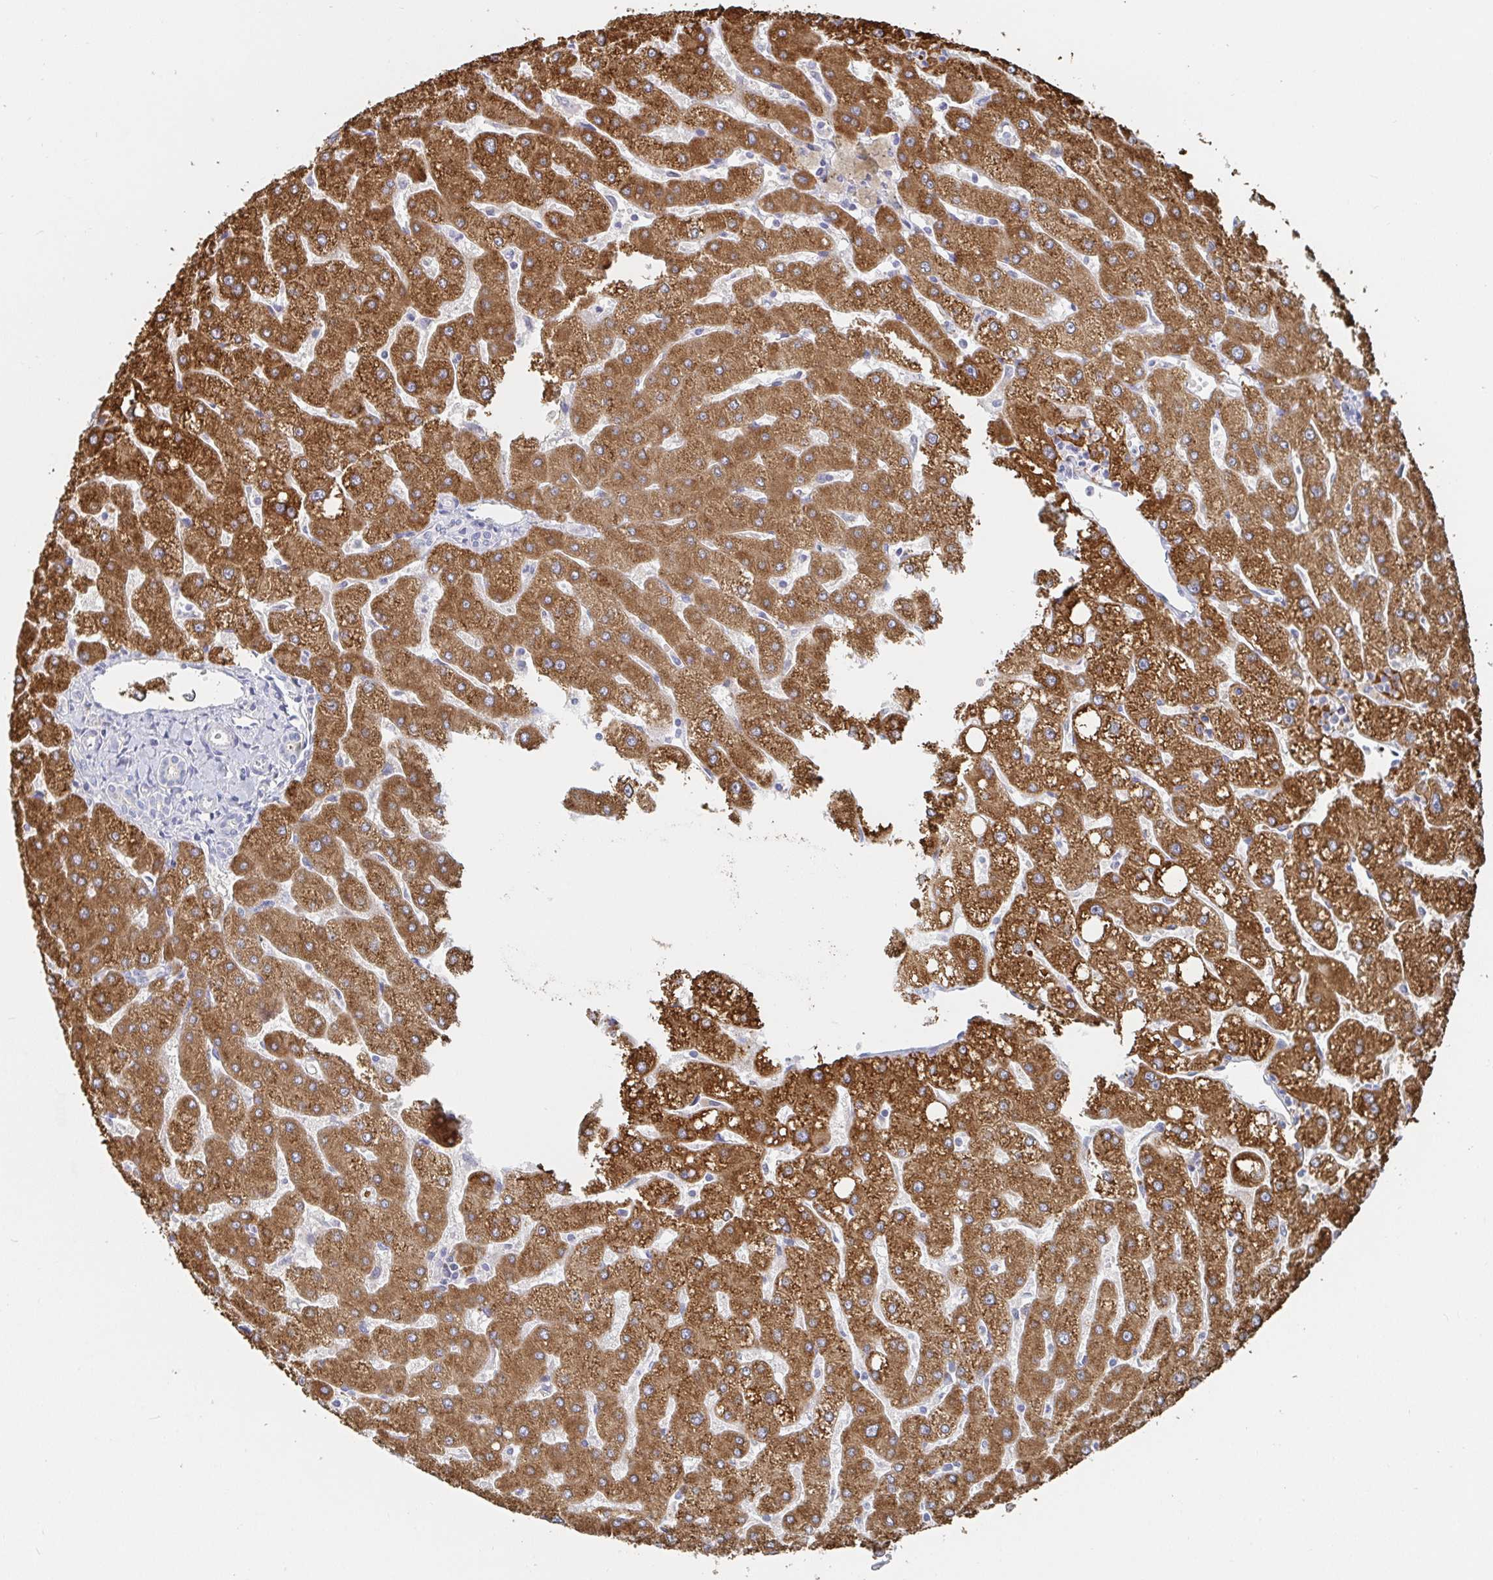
{"staining": {"intensity": "negative", "quantity": "none", "location": "none"}, "tissue": "liver", "cell_type": "Cholangiocytes", "image_type": "normal", "snomed": [{"axis": "morphology", "description": "Normal tissue, NOS"}, {"axis": "topography", "description": "Liver"}], "caption": "A photomicrograph of liver stained for a protein demonstrates no brown staining in cholangiocytes.", "gene": "ZNF100", "patient": {"sex": "male", "age": 67}}